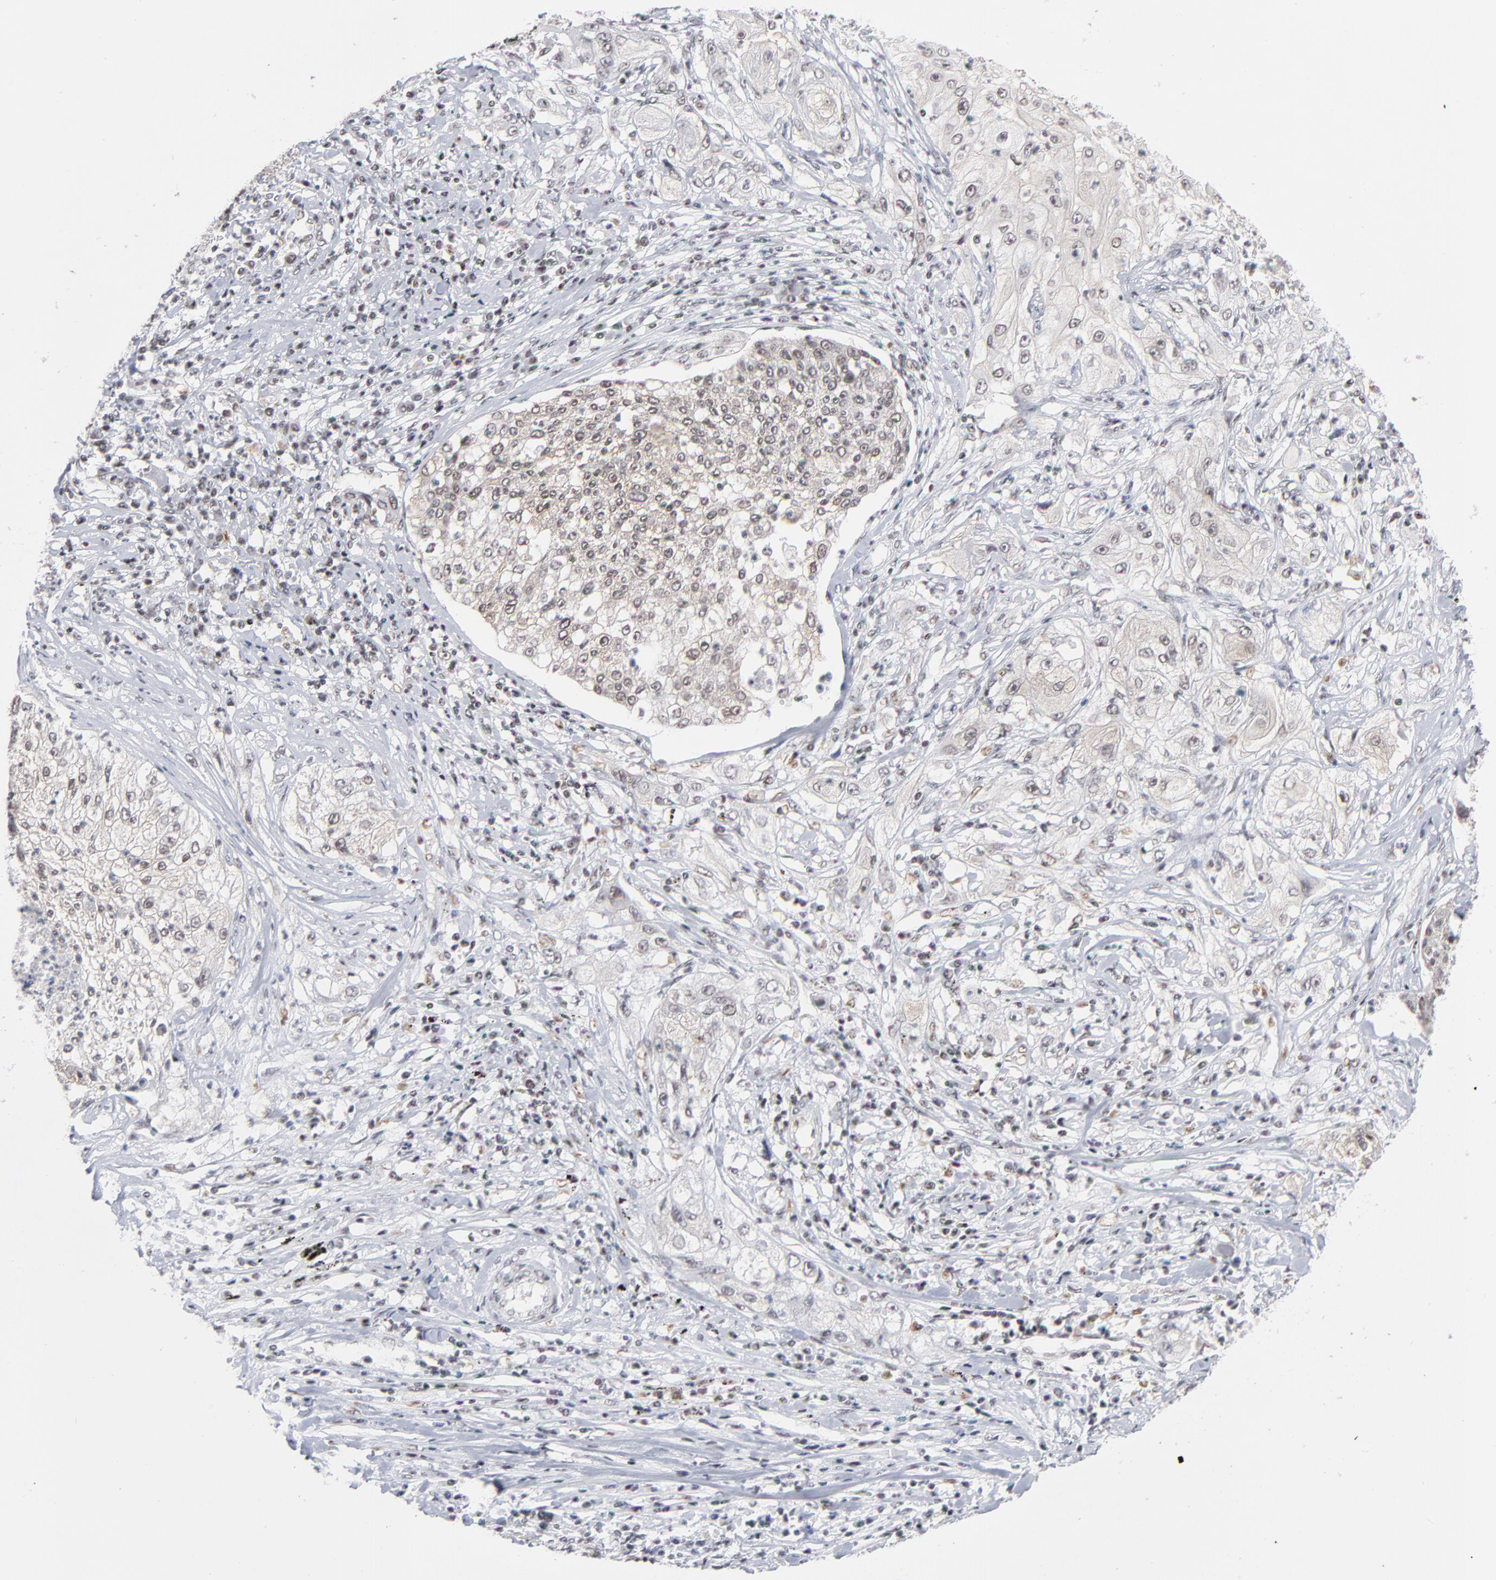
{"staining": {"intensity": "weak", "quantity": "<25%", "location": "nuclear"}, "tissue": "lung cancer", "cell_type": "Tumor cells", "image_type": "cancer", "snomed": [{"axis": "morphology", "description": "Inflammation, NOS"}, {"axis": "morphology", "description": "Squamous cell carcinoma, NOS"}, {"axis": "topography", "description": "Lymph node"}, {"axis": "topography", "description": "Soft tissue"}, {"axis": "topography", "description": "Lung"}], "caption": "Immunohistochemistry image of lung cancer stained for a protein (brown), which demonstrates no expression in tumor cells.", "gene": "ZNF143", "patient": {"sex": "male", "age": 66}}